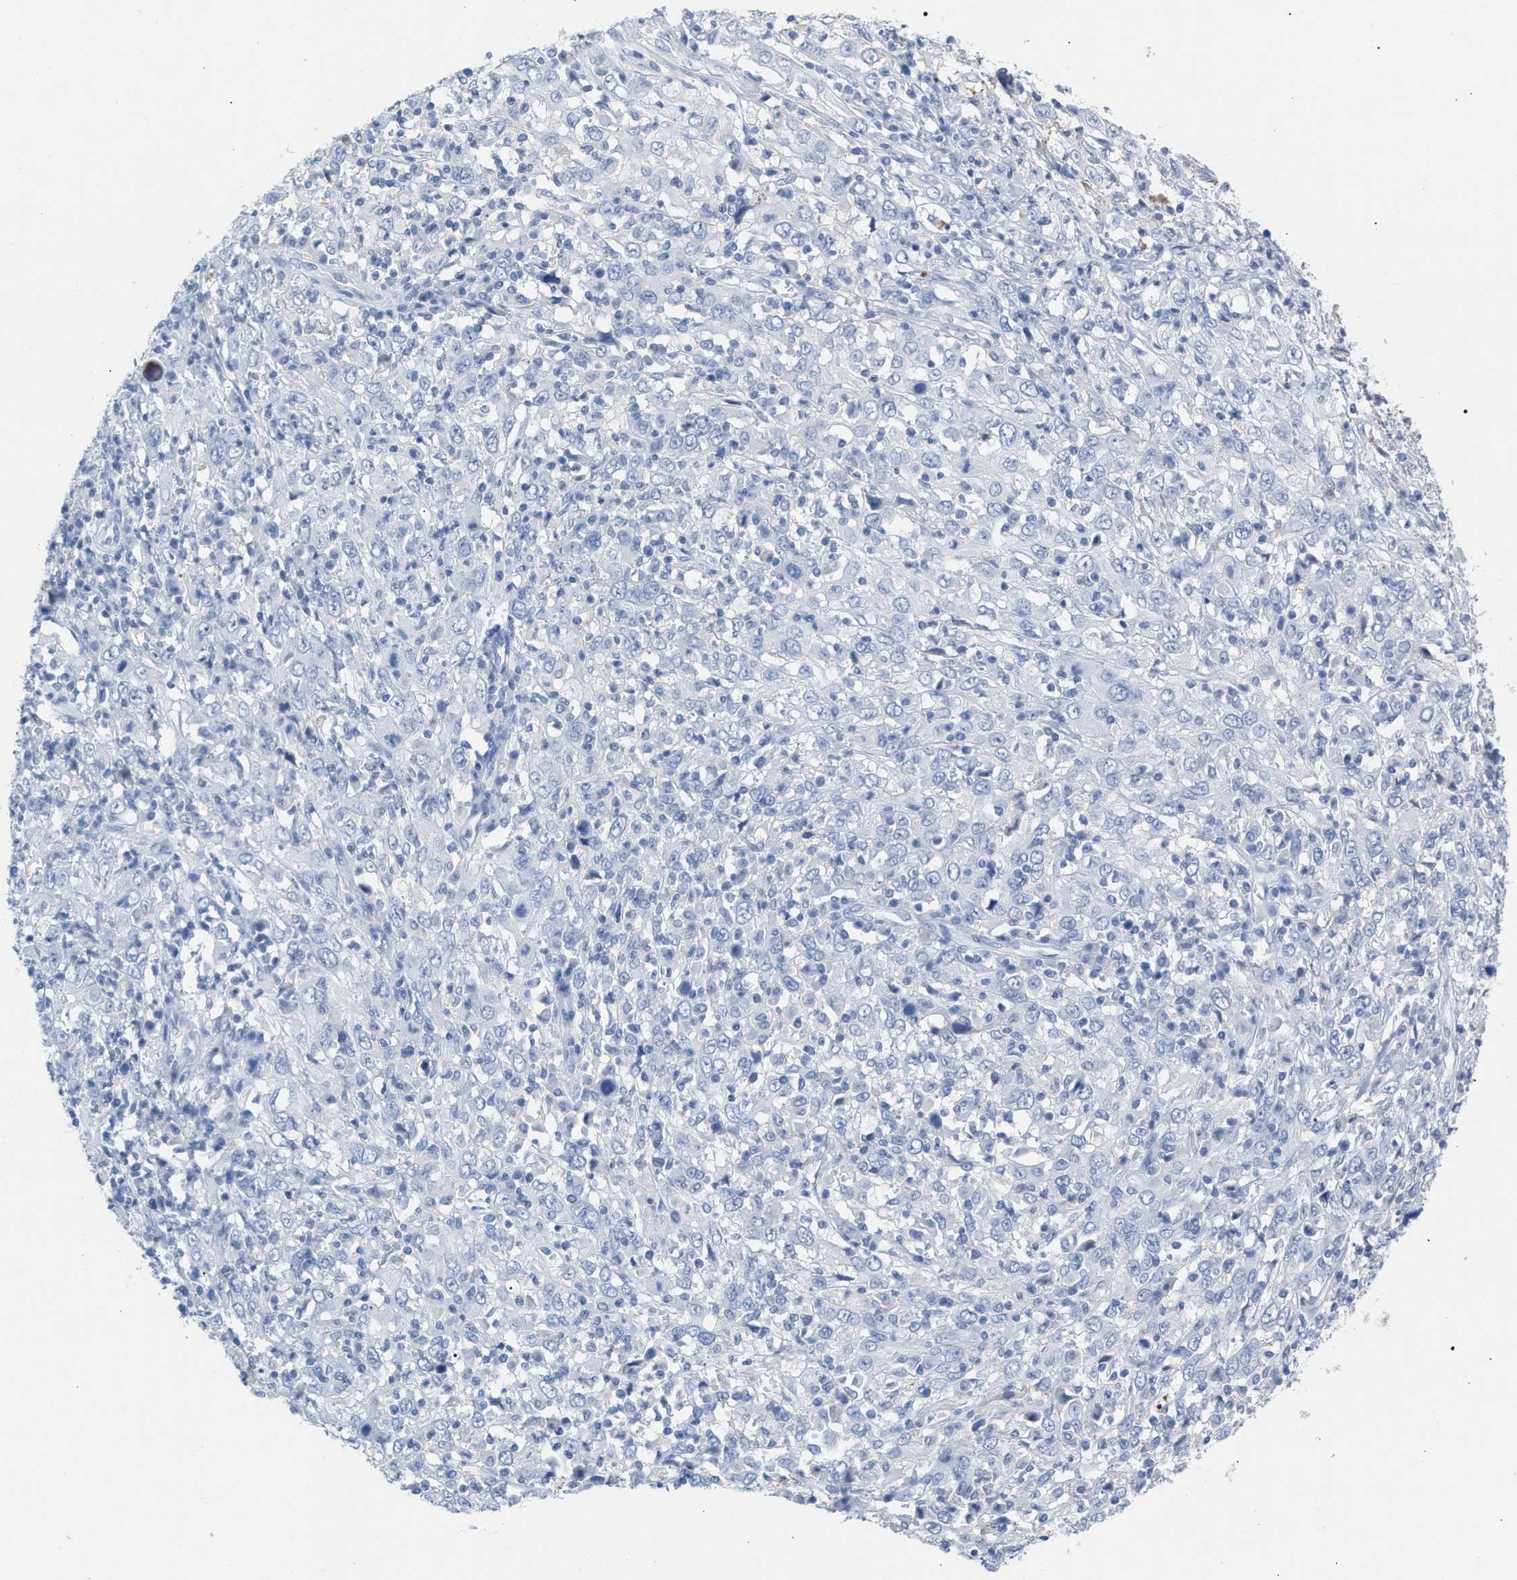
{"staining": {"intensity": "negative", "quantity": "none", "location": "none"}, "tissue": "cervical cancer", "cell_type": "Tumor cells", "image_type": "cancer", "snomed": [{"axis": "morphology", "description": "Squamous cell carcinoma, NOS"}, {"axis": "topography", "description": "Cervix"}], "caption": "Protein analysis of cervical cancer (squamous cell carcinoma) shows no significant staining in tumor cells.", "gene": "APOH", "patient": {"sex": "female", "age": 46}}